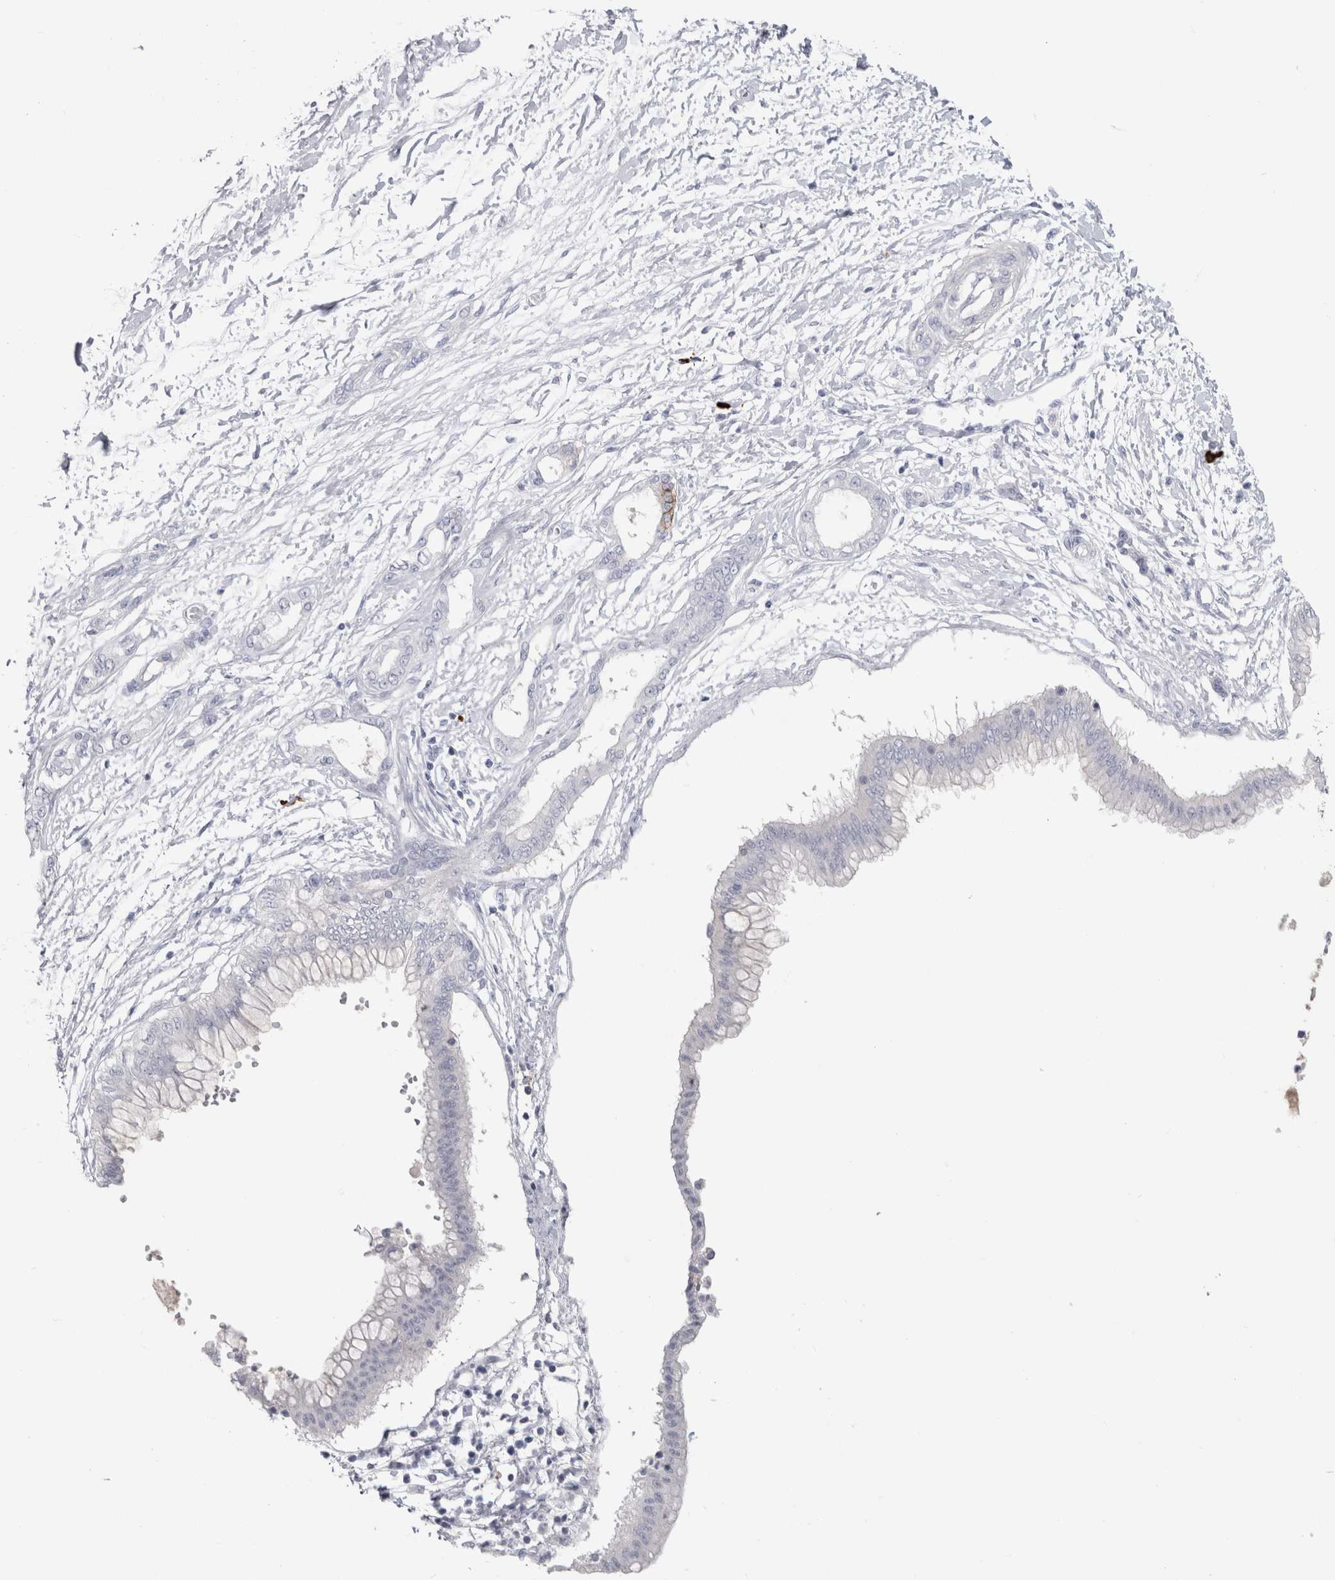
{"staining": {"intensity": "negative", "quantity": "none", "location": "none"}, "tissue": "pancreatic cancer", "cell_type": "Tumor cells", "image_type": "cancer", "snomed": [{"axis": "morphology", "description": "Adenocarcinoma, NOS"}, {"axis": "topography", "description": "Pancreas"}], "caption": "Human pancreatic cancer (adenocarcinoma) stained for a protein using IHC shows no expression in tumor cells.", "gene": "CDH17", "patient": {"sex": "male", "age": 56}}